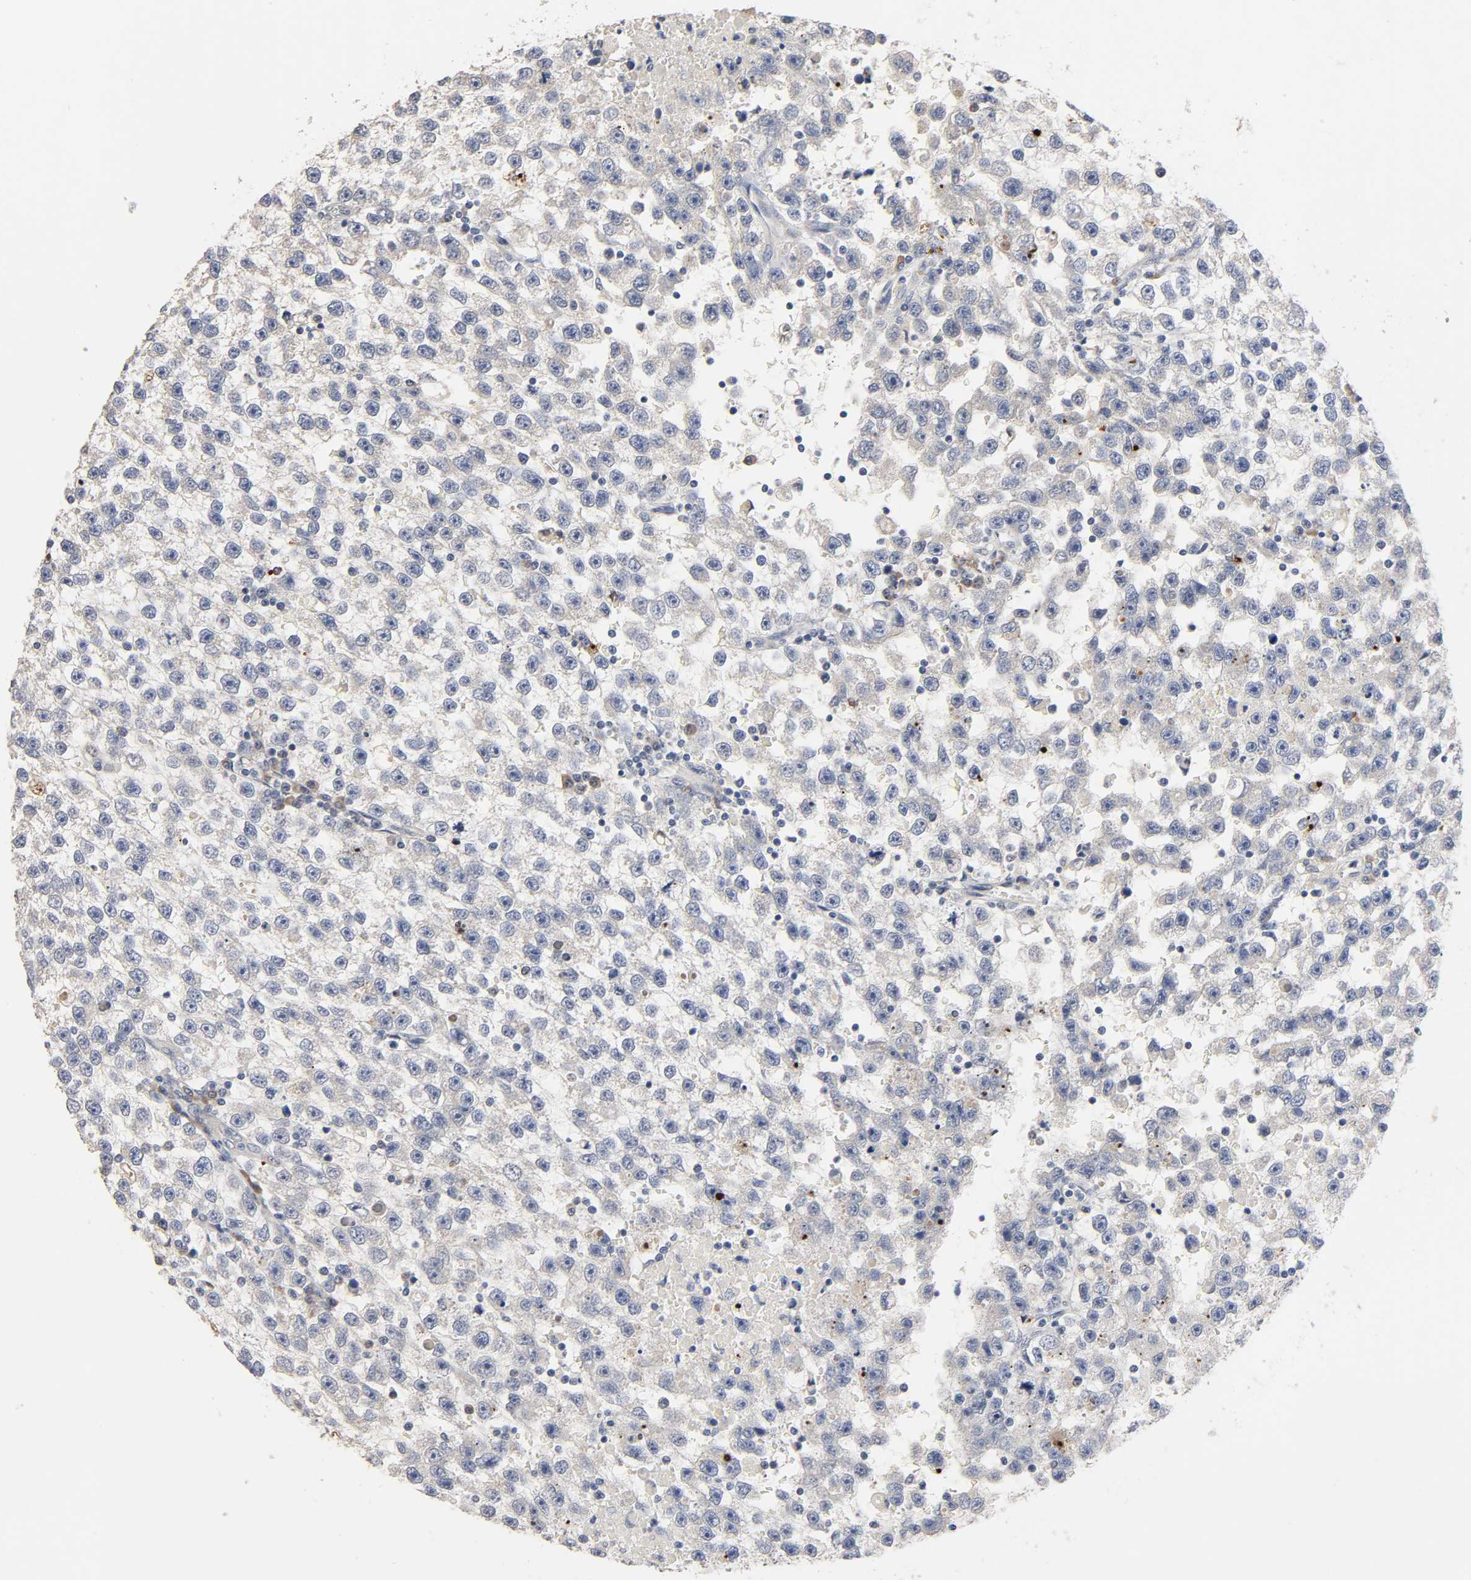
{"staining": {"intensity": "negative", "quantity": "none", "location": "none"}, "tissue": "testis cancer", "cell_type": "Tumor cells", "image_type": "cancer", "snomed": [{"axis": "morphology", "description": "Seminoma, NOS"}, {"axis": "topography", "description": "Testis"}], "caption": "The IHC photomicrograph has no significant staining in tumor cells of testis cancer (seminoma) tissue. (DAB (3,3'-diaminobenzidine) immunohistochemistry with hematoxylin counter stain).", "gene": "HDLBP", "patient": {"sex": "male", "age": 33}}